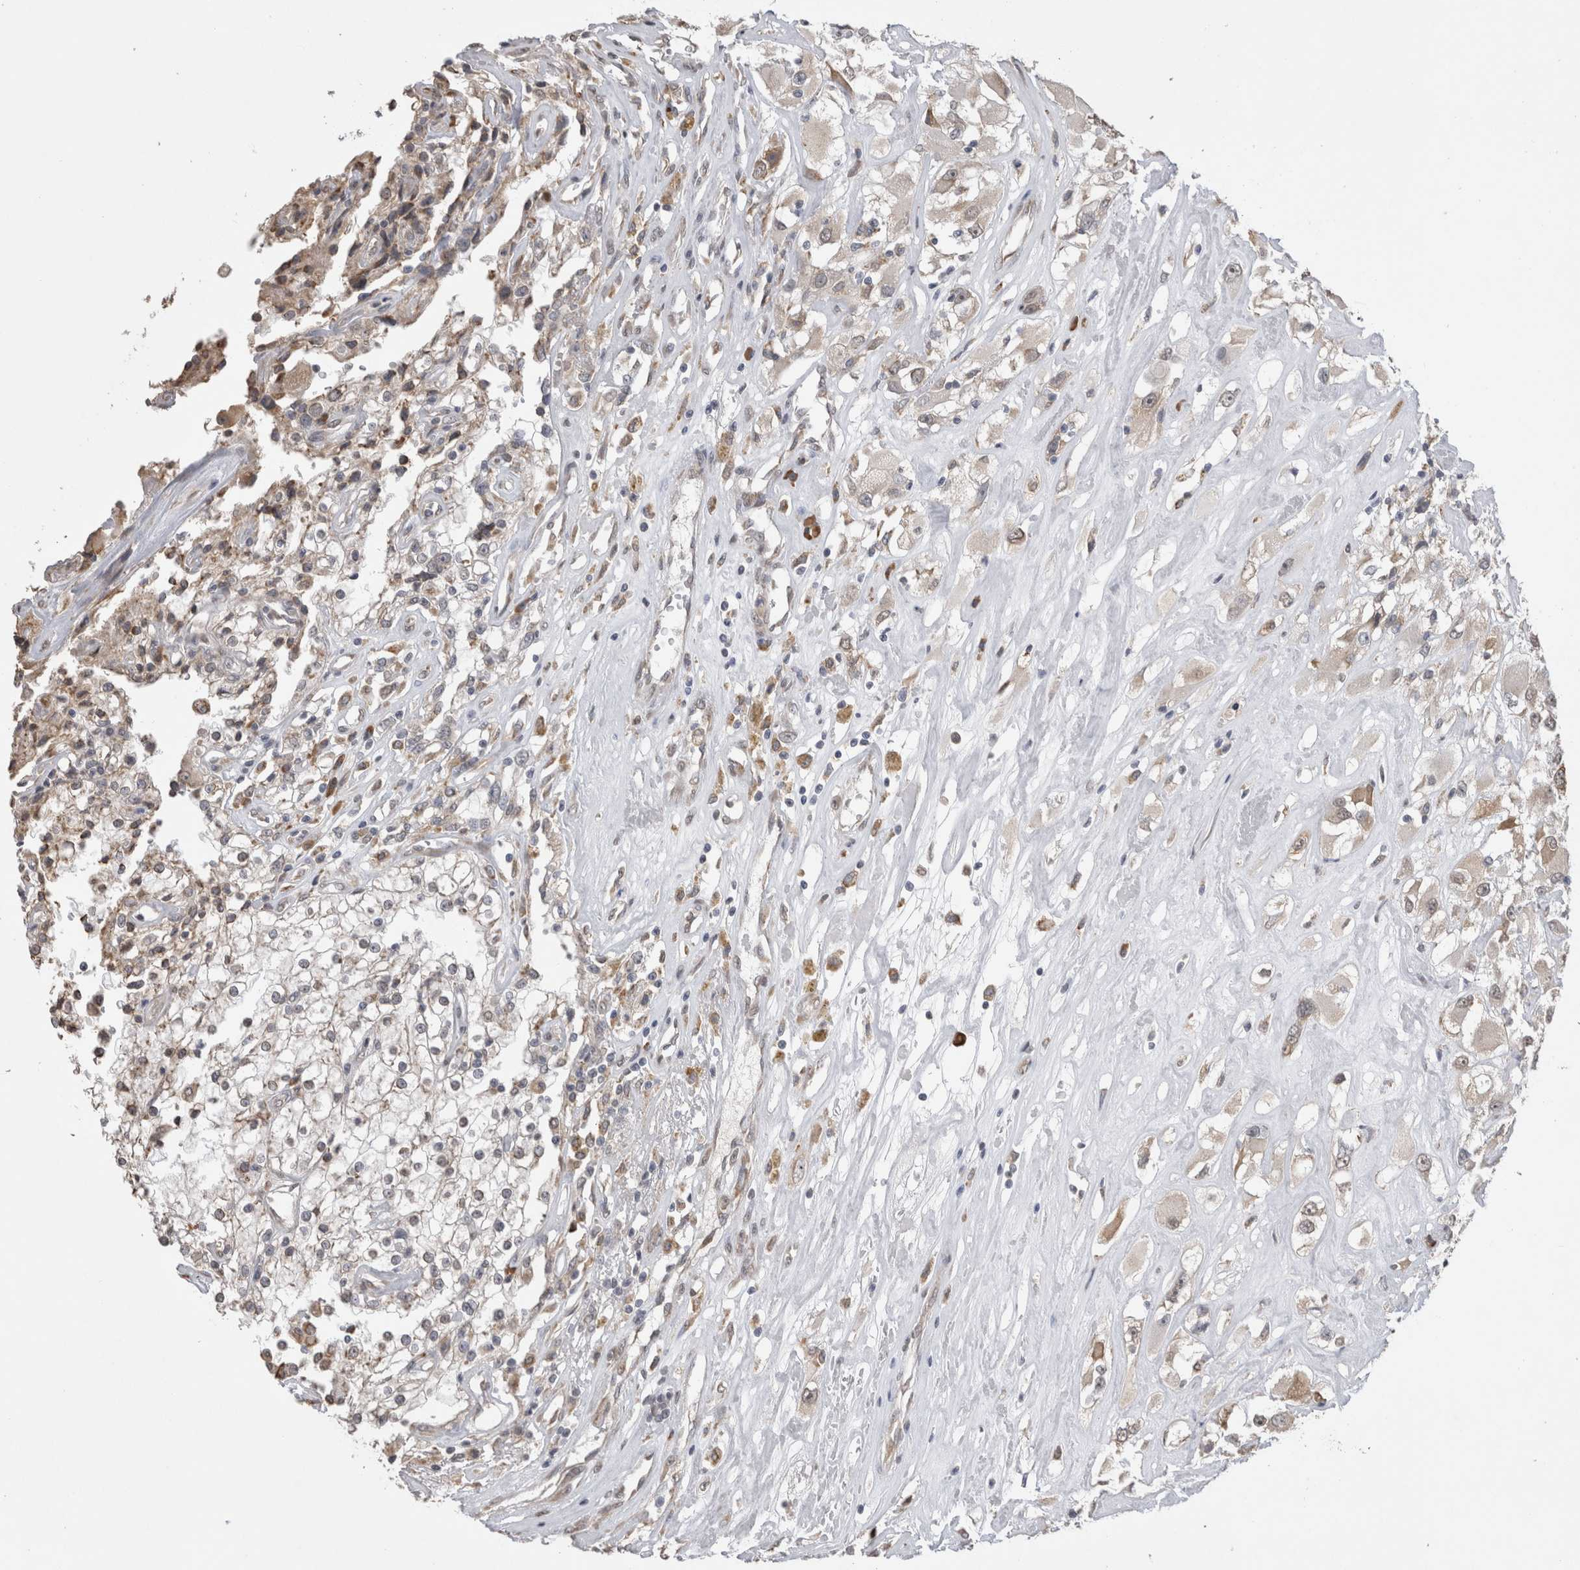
{"staining": {"intensity": "weak", "quantity": "25%-75%", "location": "cytoplasmic/membranous"}, "tissue": "renal cancer", "cell_type": "Tumor cells", "image_type": "cancer", "snomed": [{"axis": "morphology", "description": "Adenocarcinoma, NOS"}, {"axis": "topography", "description": "Kidney"}], "caption": "Immunohistochemical staining of renal cancer (adenocarcinoma) shows low levels of weak cytoplasmic/membranous protein staining in about 25%-75% of tumor cells.", "gene": "NOMO1", "patient": {"sex": "female", "age": 52}}